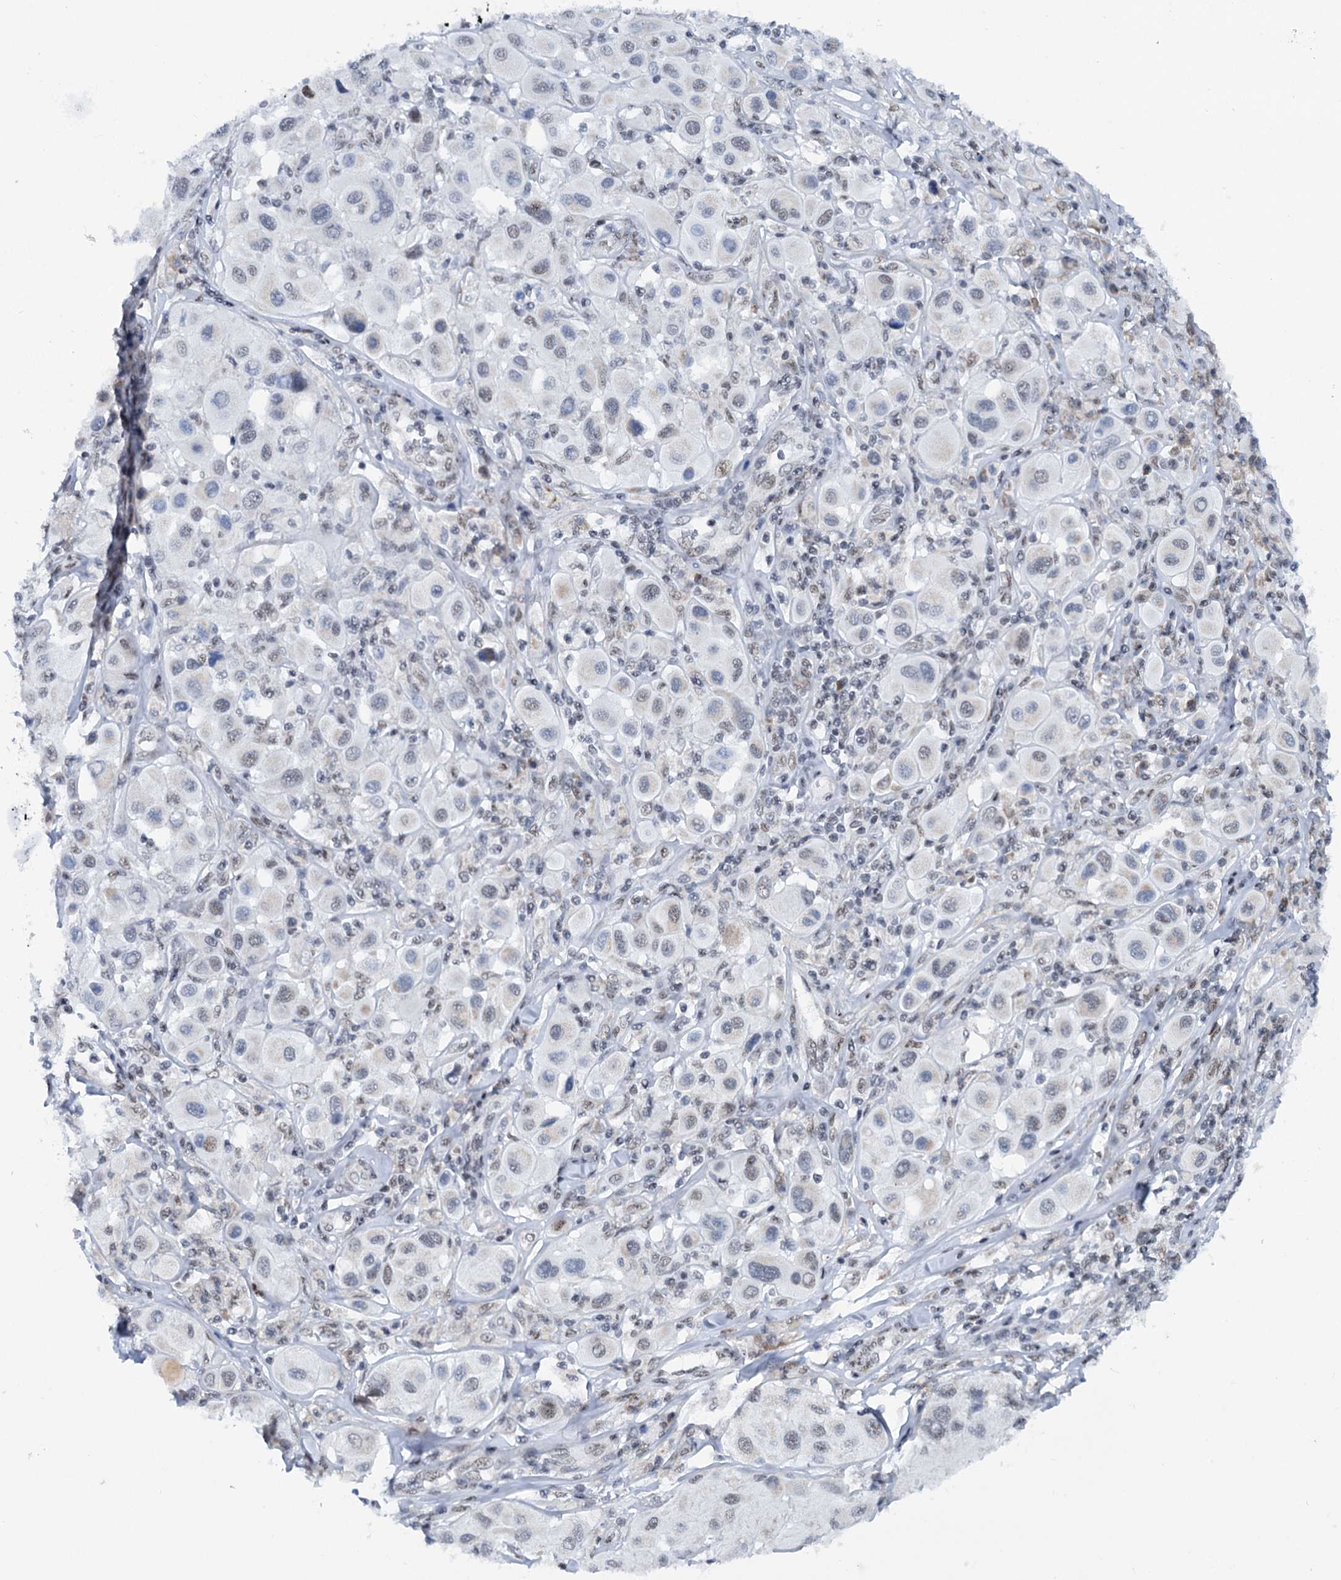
{"staining": {"intensity": "weak", "quantity": "<25%", "location": "nuclear"}, "tissue": "melanoma", "cell_type": "Tumor cells", "image_type": "cancer", "snomed": [{"axis": "morphology", "description": "Malignant melanoma, Metastatic site"}, {"axis": "topography", "description": "Skin"}], "caption": "Human melanoma stained for a protein using immunohistochemistry (IHC) demonstrates no expression in tumor cells.", "gene": "SREK1", "patient": {"sex": "male", "age": 41}}